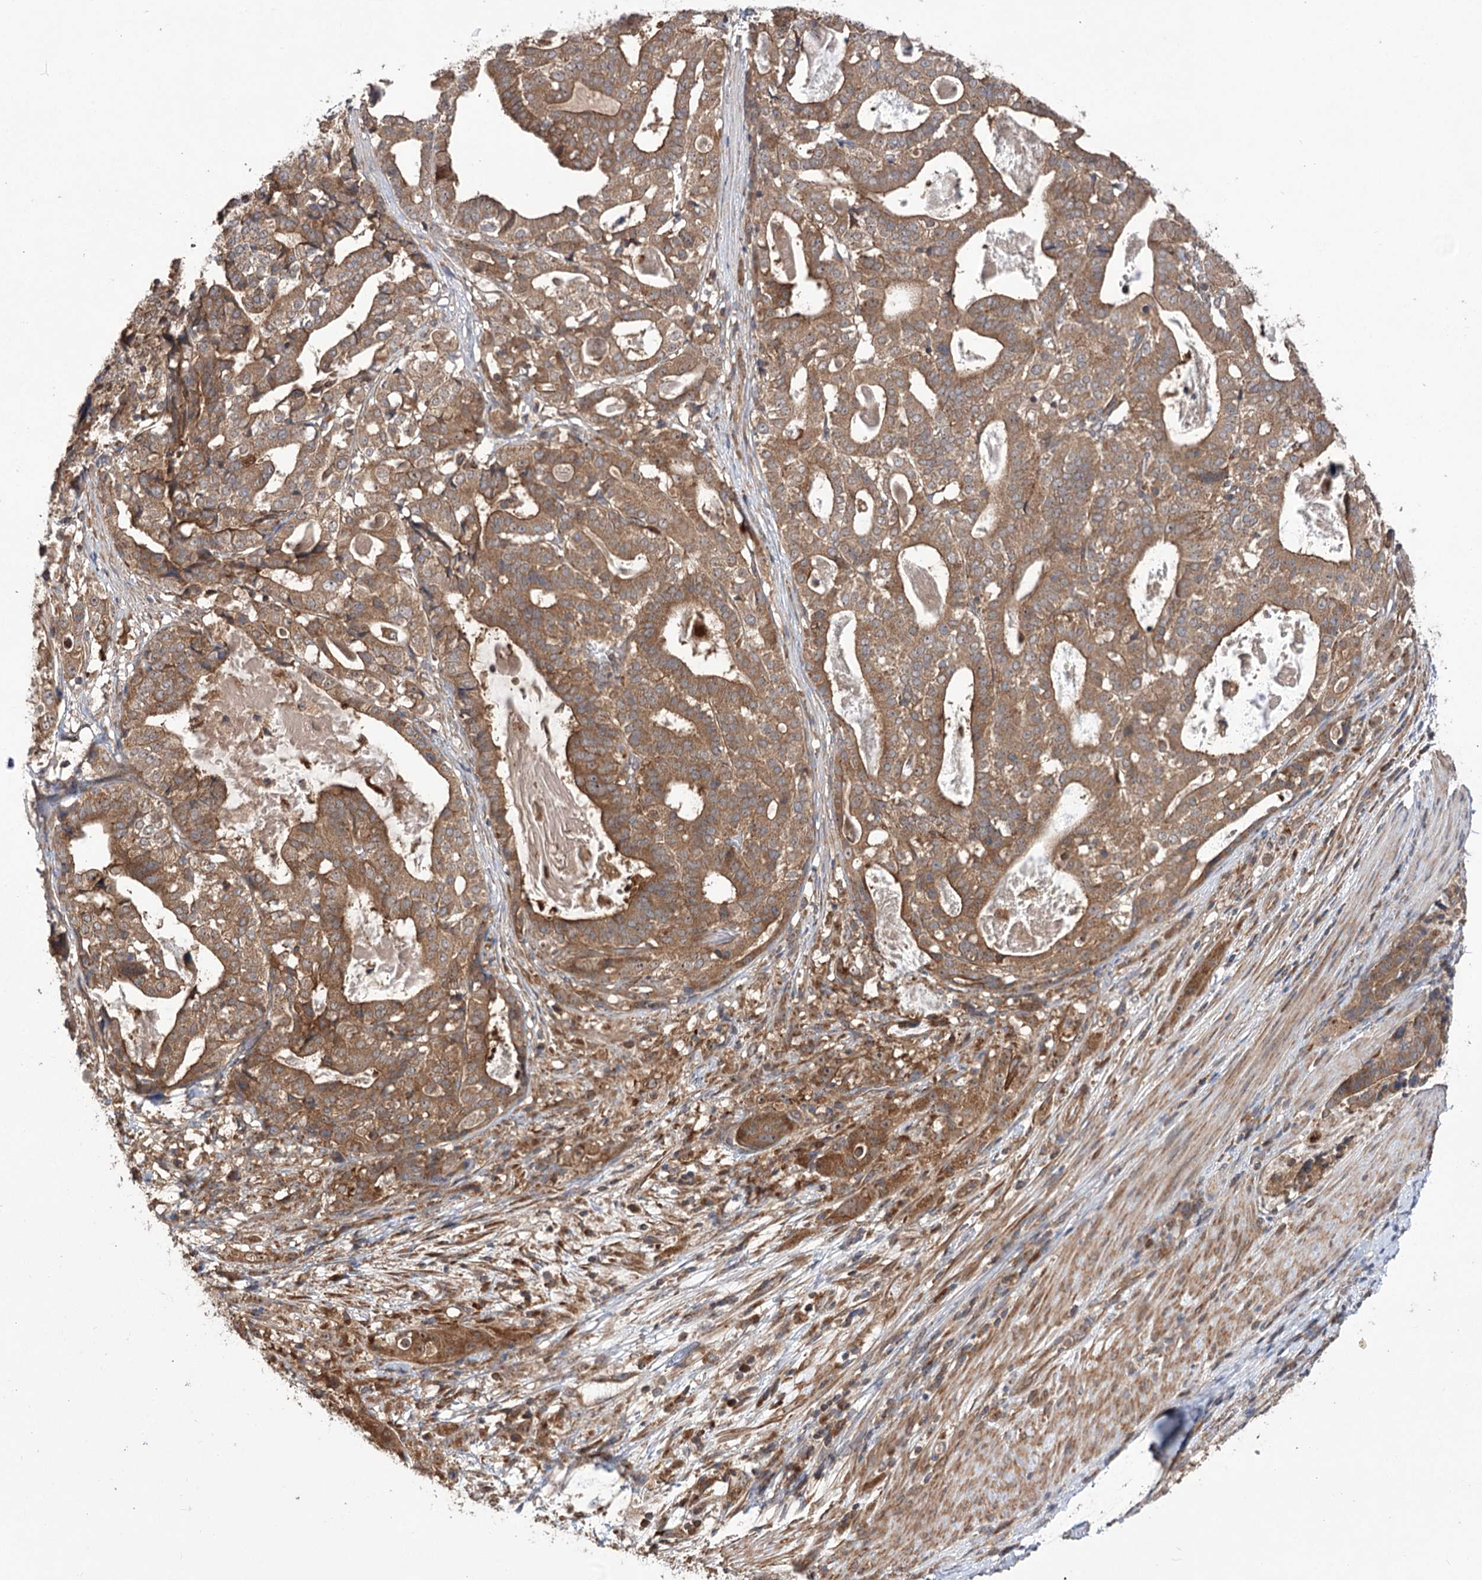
{"staining": {"intensity": "moderate", "quantity": ">75%", "location": "cytoplasmic/membranous"}, "tissue": "stomach cancer", "cell_type": "Tumor cells", "image_type": "cancer", "snomed": [{"axis": "morphology", "description": "Adenocarcinoma, NOS"}, {"axis": "topography", "description": "Stomach"}], "caption": "DAB immunohistochemical staining of adenocarcinoma (stomach) reveals moderate cytoplasmic/membranous protein positivity in approximately >75% of tumor cells.", "gene": "VPS37B", "patient": {"sex": "male", "age": 48}}